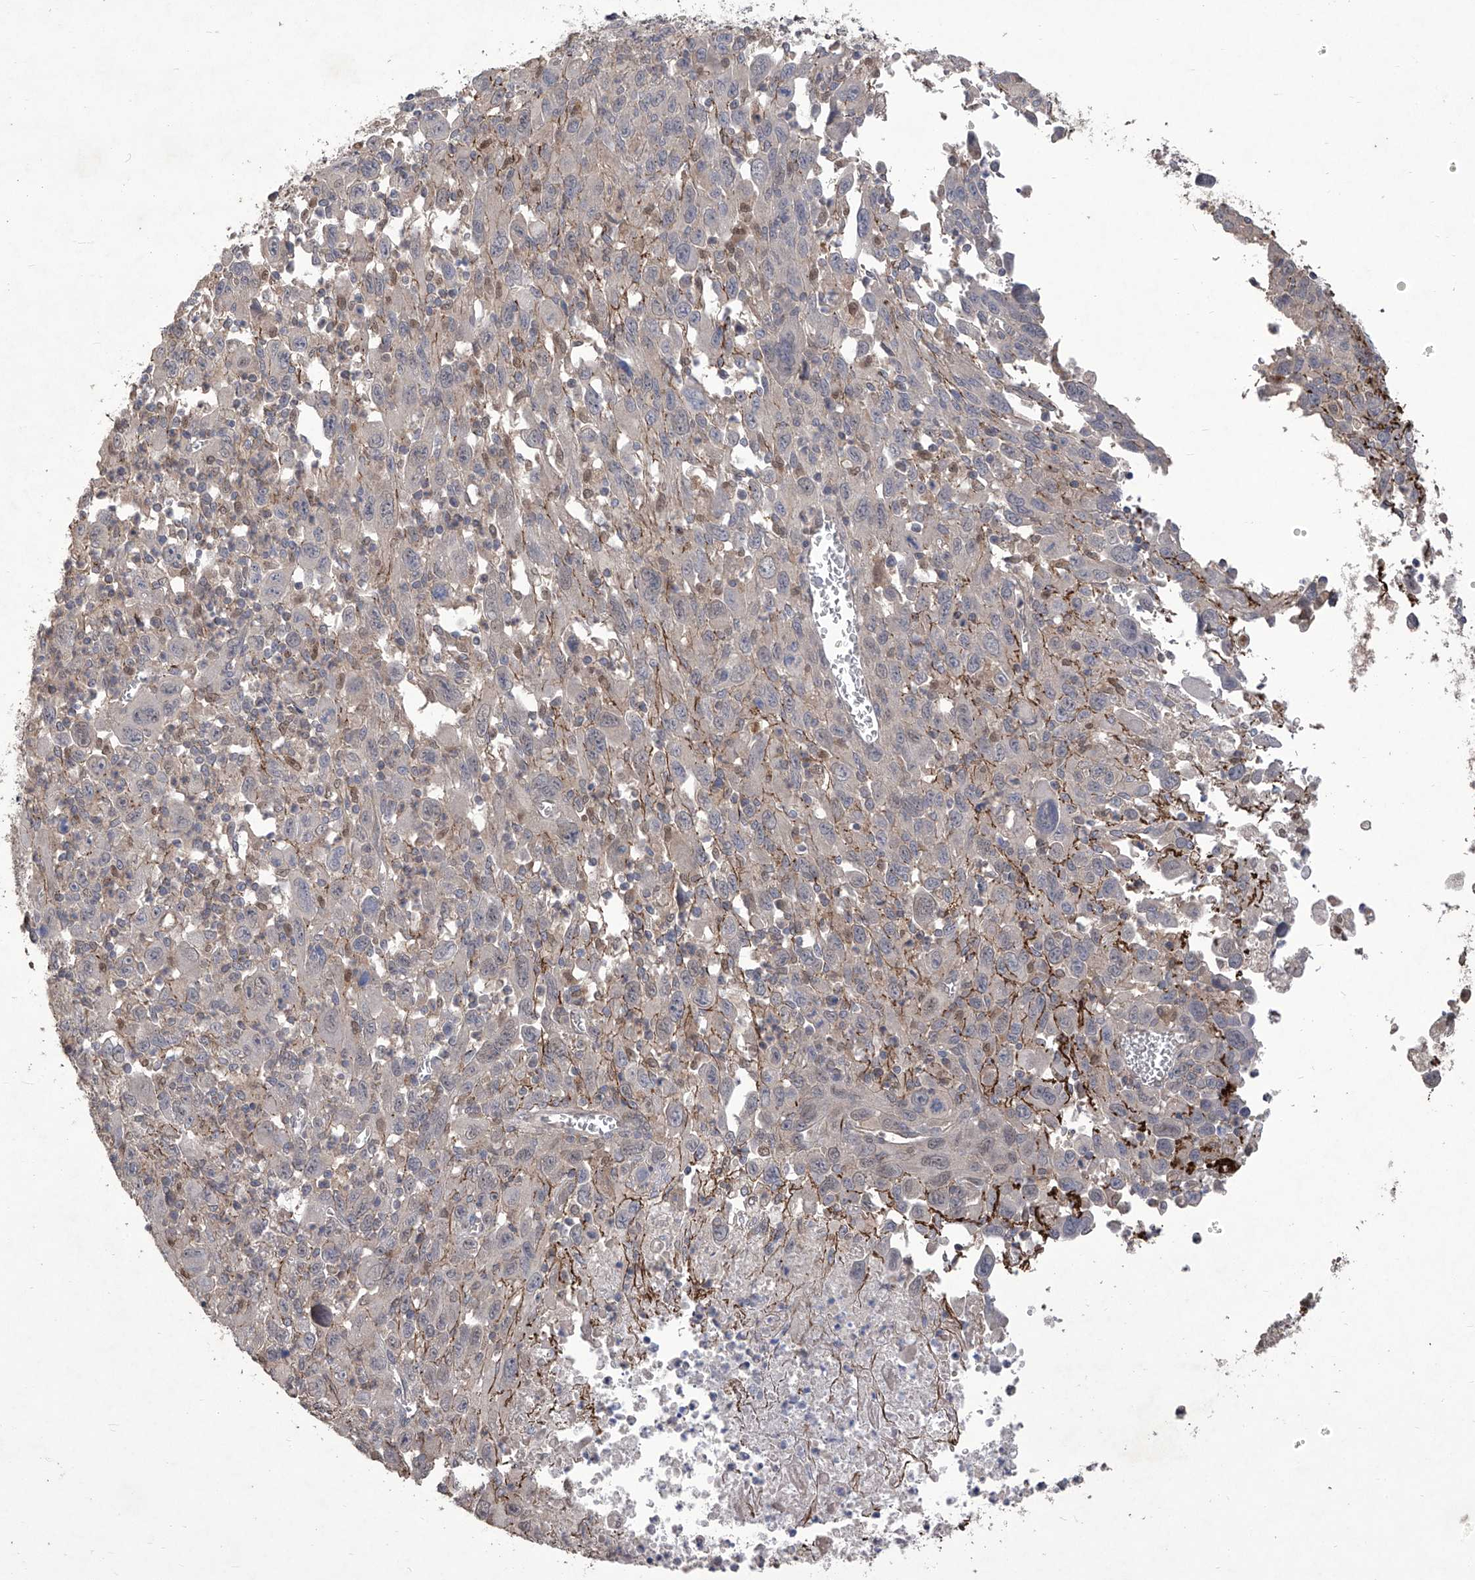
{"staining": {"intensity": "negative", "quantity": "none", "location": "none"}, "tissue": "melanoma", "cell_type": "Tumor cells", "image_type": "cancer", "snomed": [{"axis": "morphology", "description": "Malignant melanoma, Metastatic site"}, {"axis": "topography", "description": "Skin"}], "caption": "This histopathology image is of melanoma stained with immunohistochemistry (IHC) to label a protein in brown with the nuclei are counter-stained blue. There is no staining in tumor cells.", "gene": "TXNIP", "patient": {"sex": "female", "age": 56}}